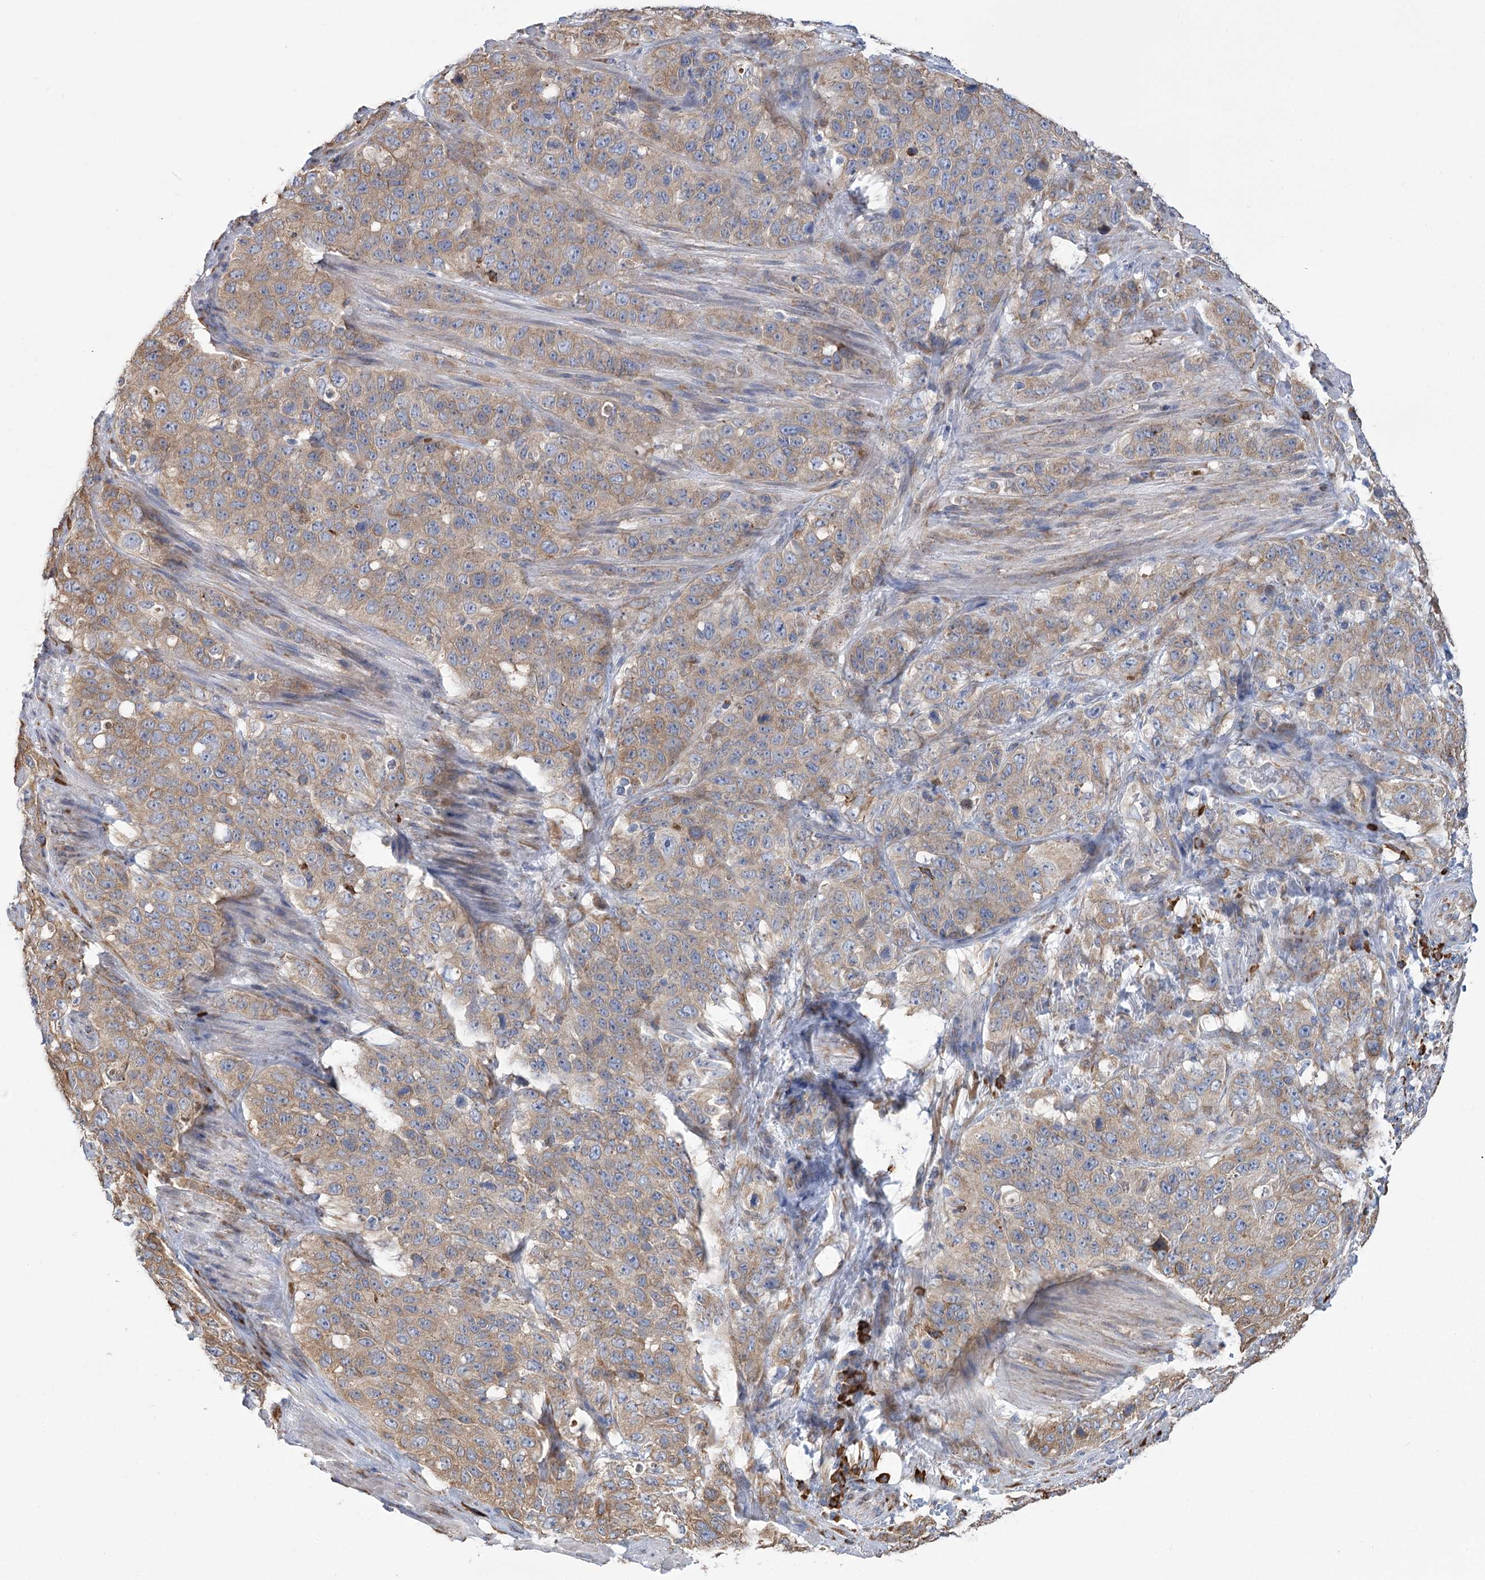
{"staining": {"intensity": "moderate", "quantity": "25%-75%", "location": "cytoplasmic/membranous"}, "tissue": "stomach cancer", "cell_type": "Tumor cells", "image_type": "cancer", "snomed": [{"axis": "morphology", "description": "Adenocarcinoma, NOS"}, {"axis": "topography", "description": "Stomach"}], "caption": "Tumor cells demonstrate moderate cytoplasmic/membranous positivity in about 25%-75% of cells in adenocarcinoma (stomach). The staining was performed using DAB to visualize the protein expression in brown, while the nuclei were stained in blue with hematoxylin (Magnification: 20x).", "gene": "METTL24", "patient": {"sex": "male", "age": 48}}